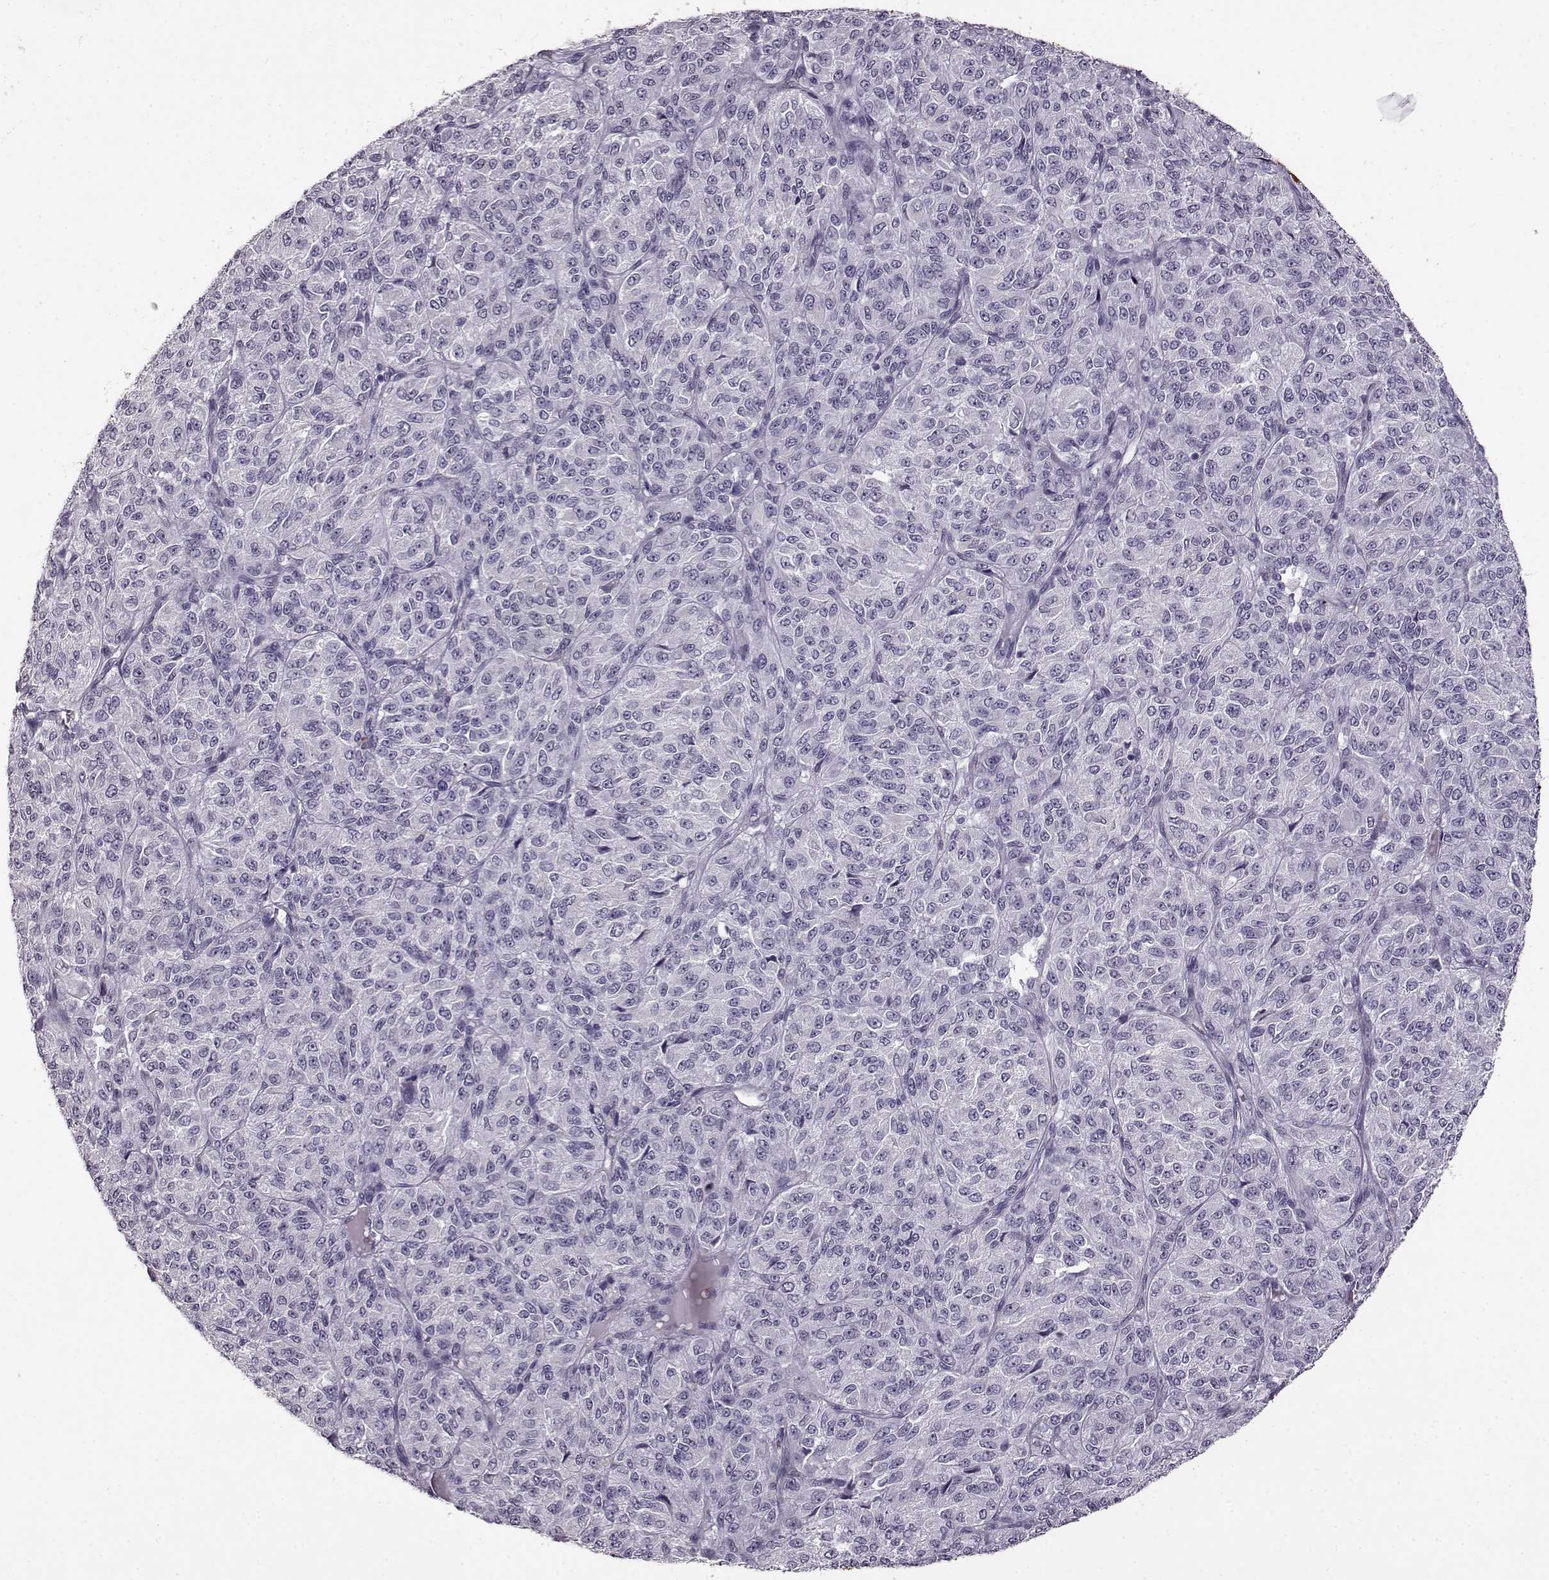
{"staining": {"intensity": "negative", "quantity": "none", "location": "none"}, "tissue": "melanoma", "cell_type": "Tumor cells", "image_type": "cancer", "snomed": [{"axis": "morphology", "description": "Malignant melanoma, Metastatic site"}, {"axis": "topography", "description": "Brain"}], "caption": "Tumor cells are negative for brown protein staining in malignant melanoma (metastatic site).", "gene": "FSHB", "patient": {"sex": "female", "age": 56}}